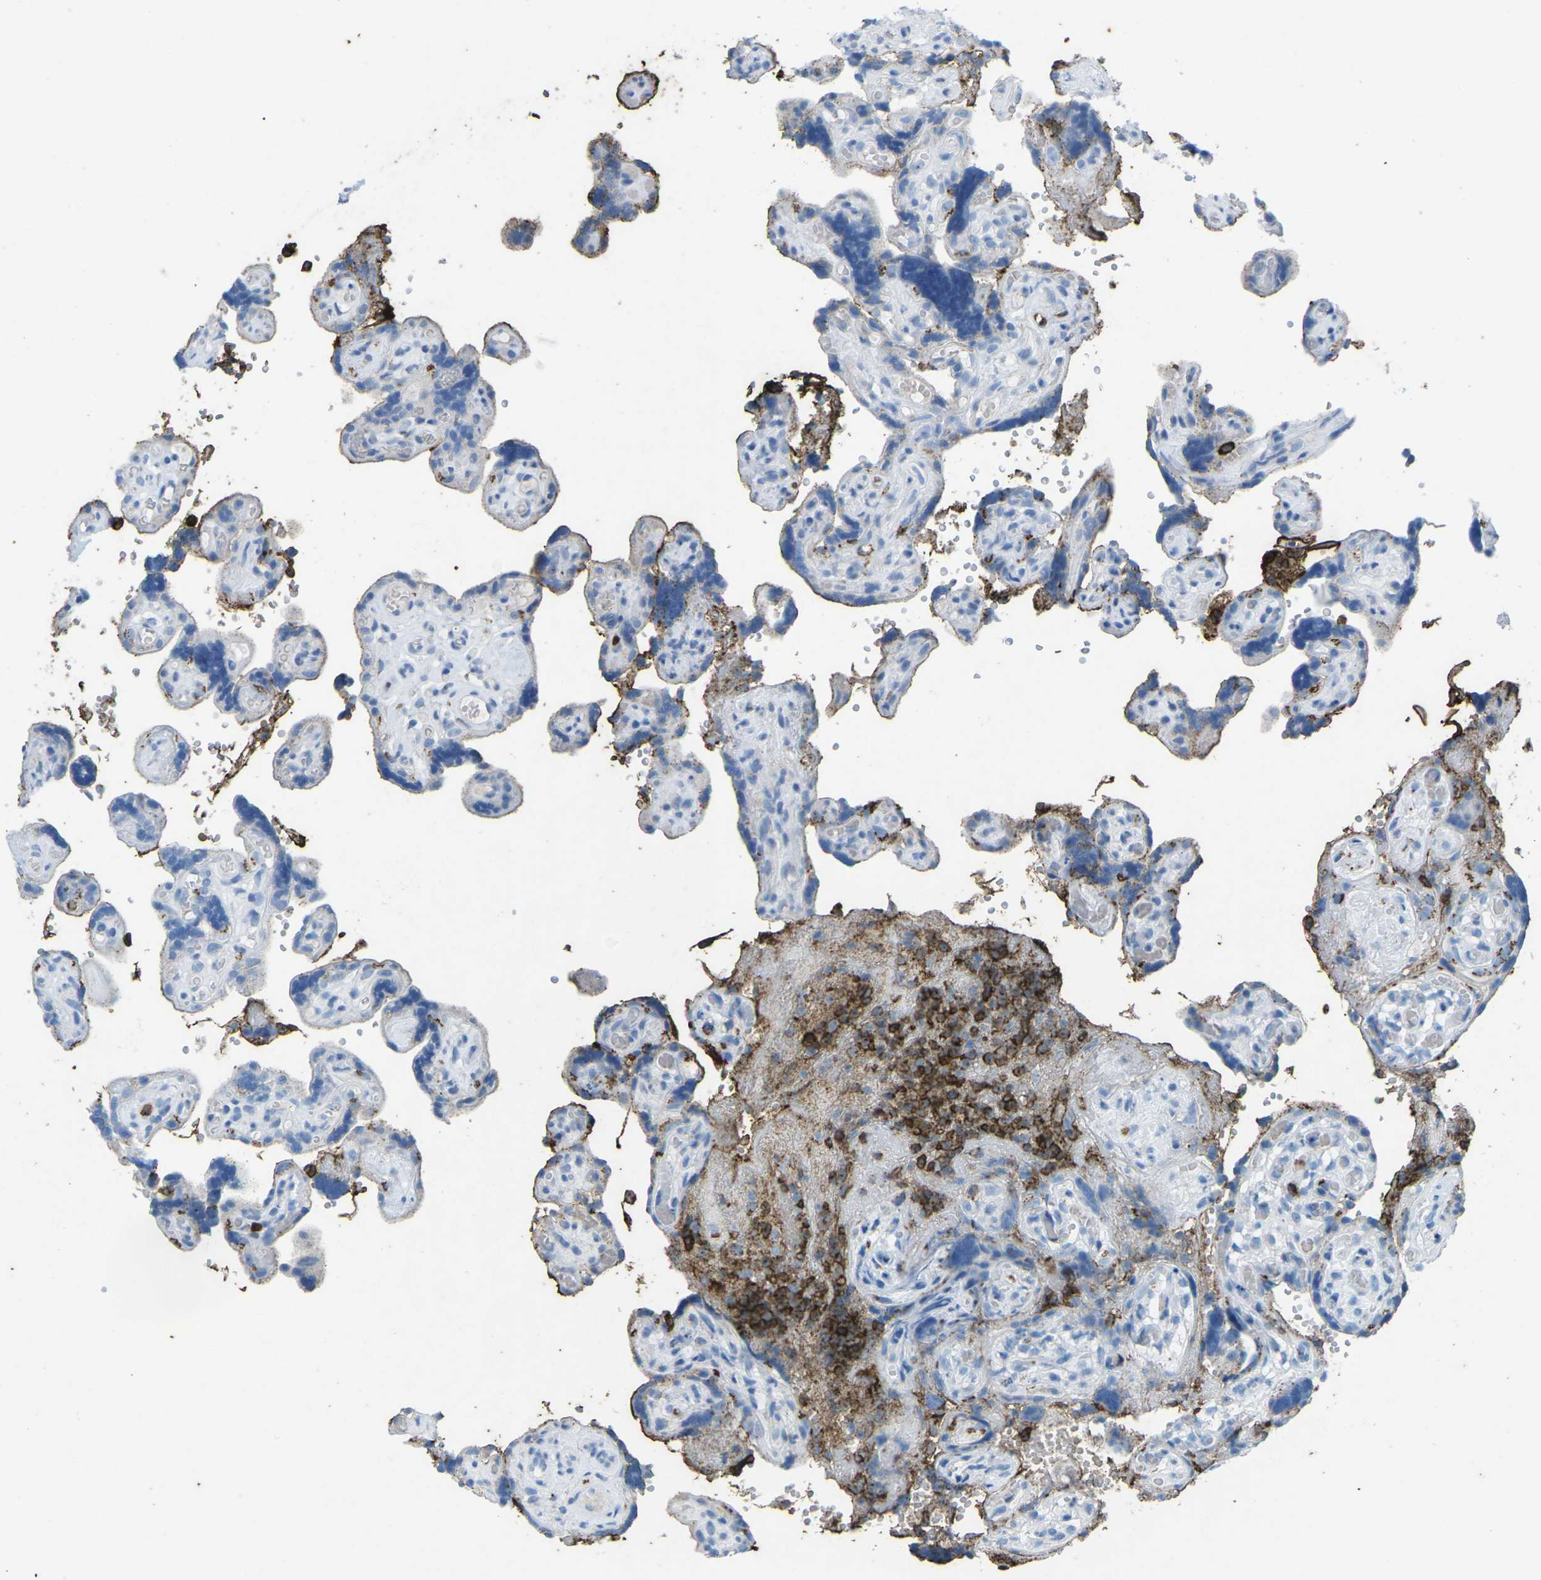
{"staining": {"intensity": "negative", "quantity": "none", "location": "none"}, "tissue": "placenta", "cell_type": "Decidual cells", "image_type": "normal", "snomed": [{"axis": "morphology", "description": "Normal tissue, NOS"}, {"axis": "topography", "description": "Placenta"}], "caption": "This histopathology image is of normal placenta stained with immunohistochemistry (IHC) to label a protein in brown with the nuclei are counter-stained blue. There is no staining in decidual cells.", "gene": "CTAGE1", "patient": {"sex": "female", "age": 30}}